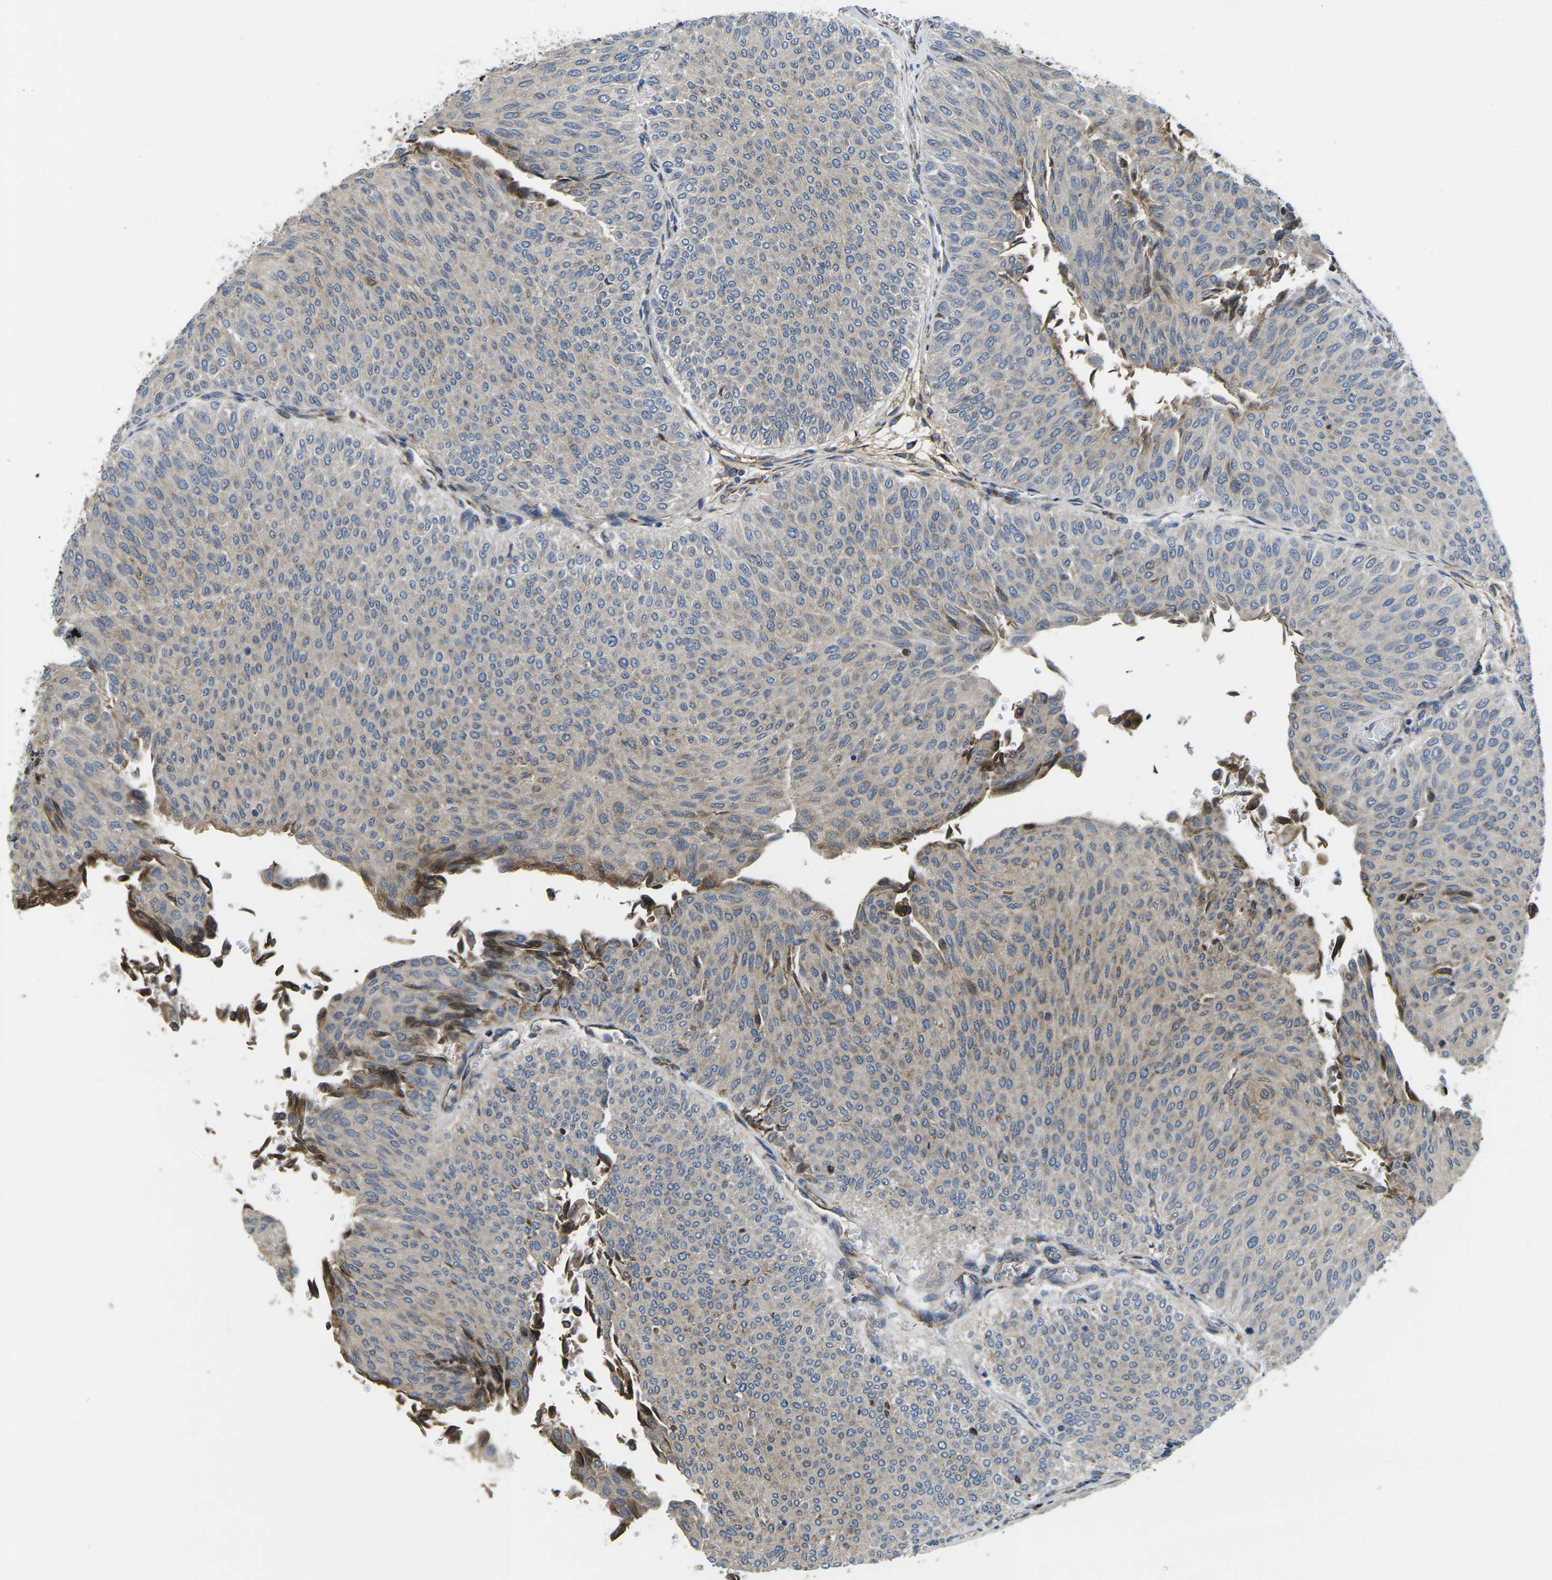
{"staining": {"intensity": "weak", "quantity": "25%-75%", "location": "cytoplasmic/membranous"}, "tissue": "urothelial cancer", "cell_type": "Tumor cells", "image_type": "cancer", "snomed": [{"axis": "morphology", "description": "Urothelial carcinoma, Low grade"}, {"axis": "topography", "description": "Urinary bladder"}], "caption": "Immunohistochemical staining of urothelial cancer exhibits weak cytoplasmic/membranous protein expression in about 25%-75% of tumor cells.", "gene": "PDZD8", "patient": {"sex": "male", "age": 78}}